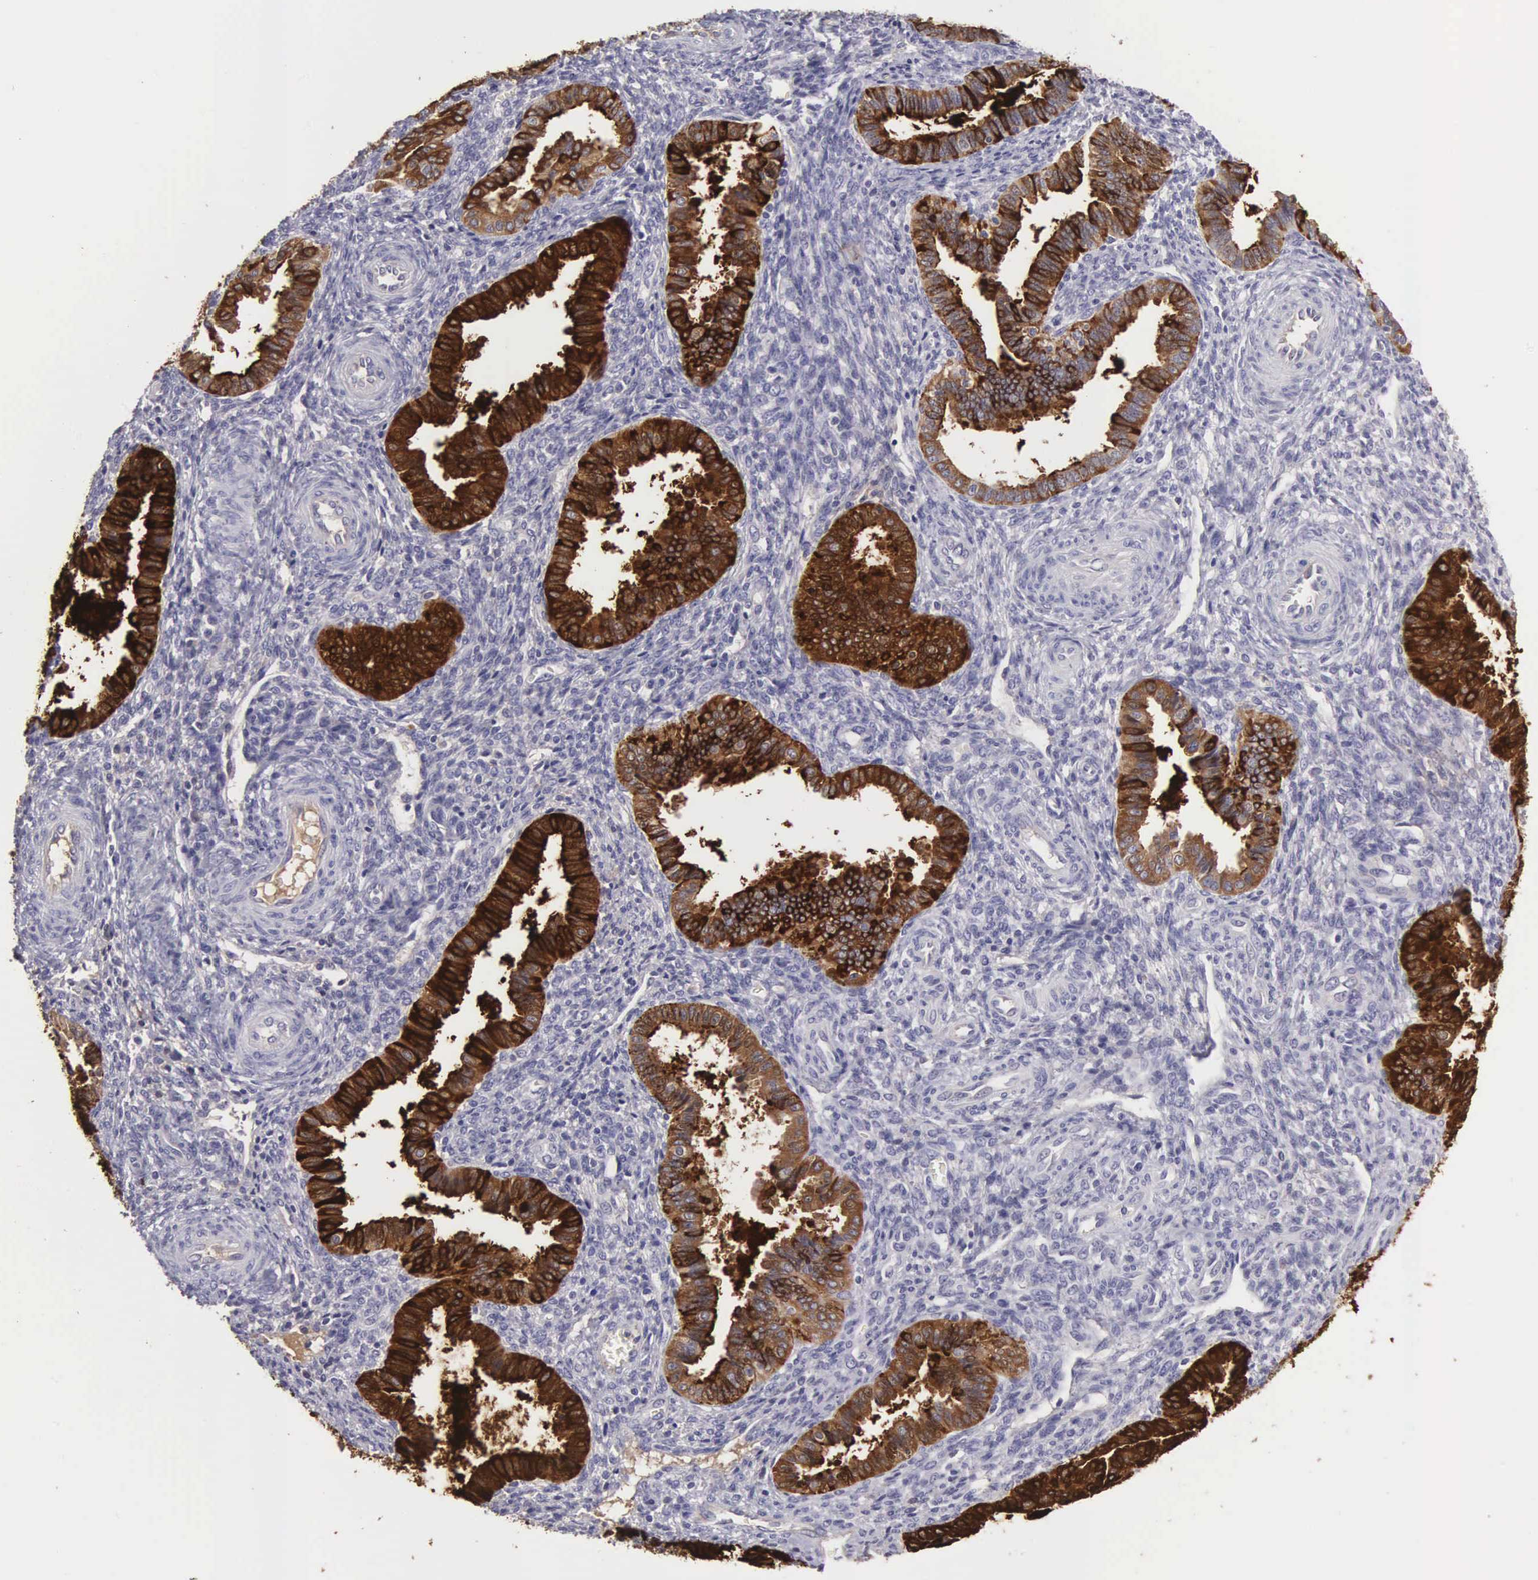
{"staining": {"intensity": "strong", "quantity": ">75%", "location": "cytoplasmic/membranous"}, "tissue": "endometrium", "cell_type": "Glandular cells", "image_type": "normal", "snomed": [{"axis": "morphology", "description": "Normal tissue, NOS"}, {"axis": "topography", "description": "Endometrium"}], "caption": "This photomicrograph reveals immunohistochemistry staining of benign human endometrium, with high strong cytoplasmic/membranous staining in approximately >75% of glandular cells.", "gene": "CLU", "patient": {"sex": "female", "age": 36}}